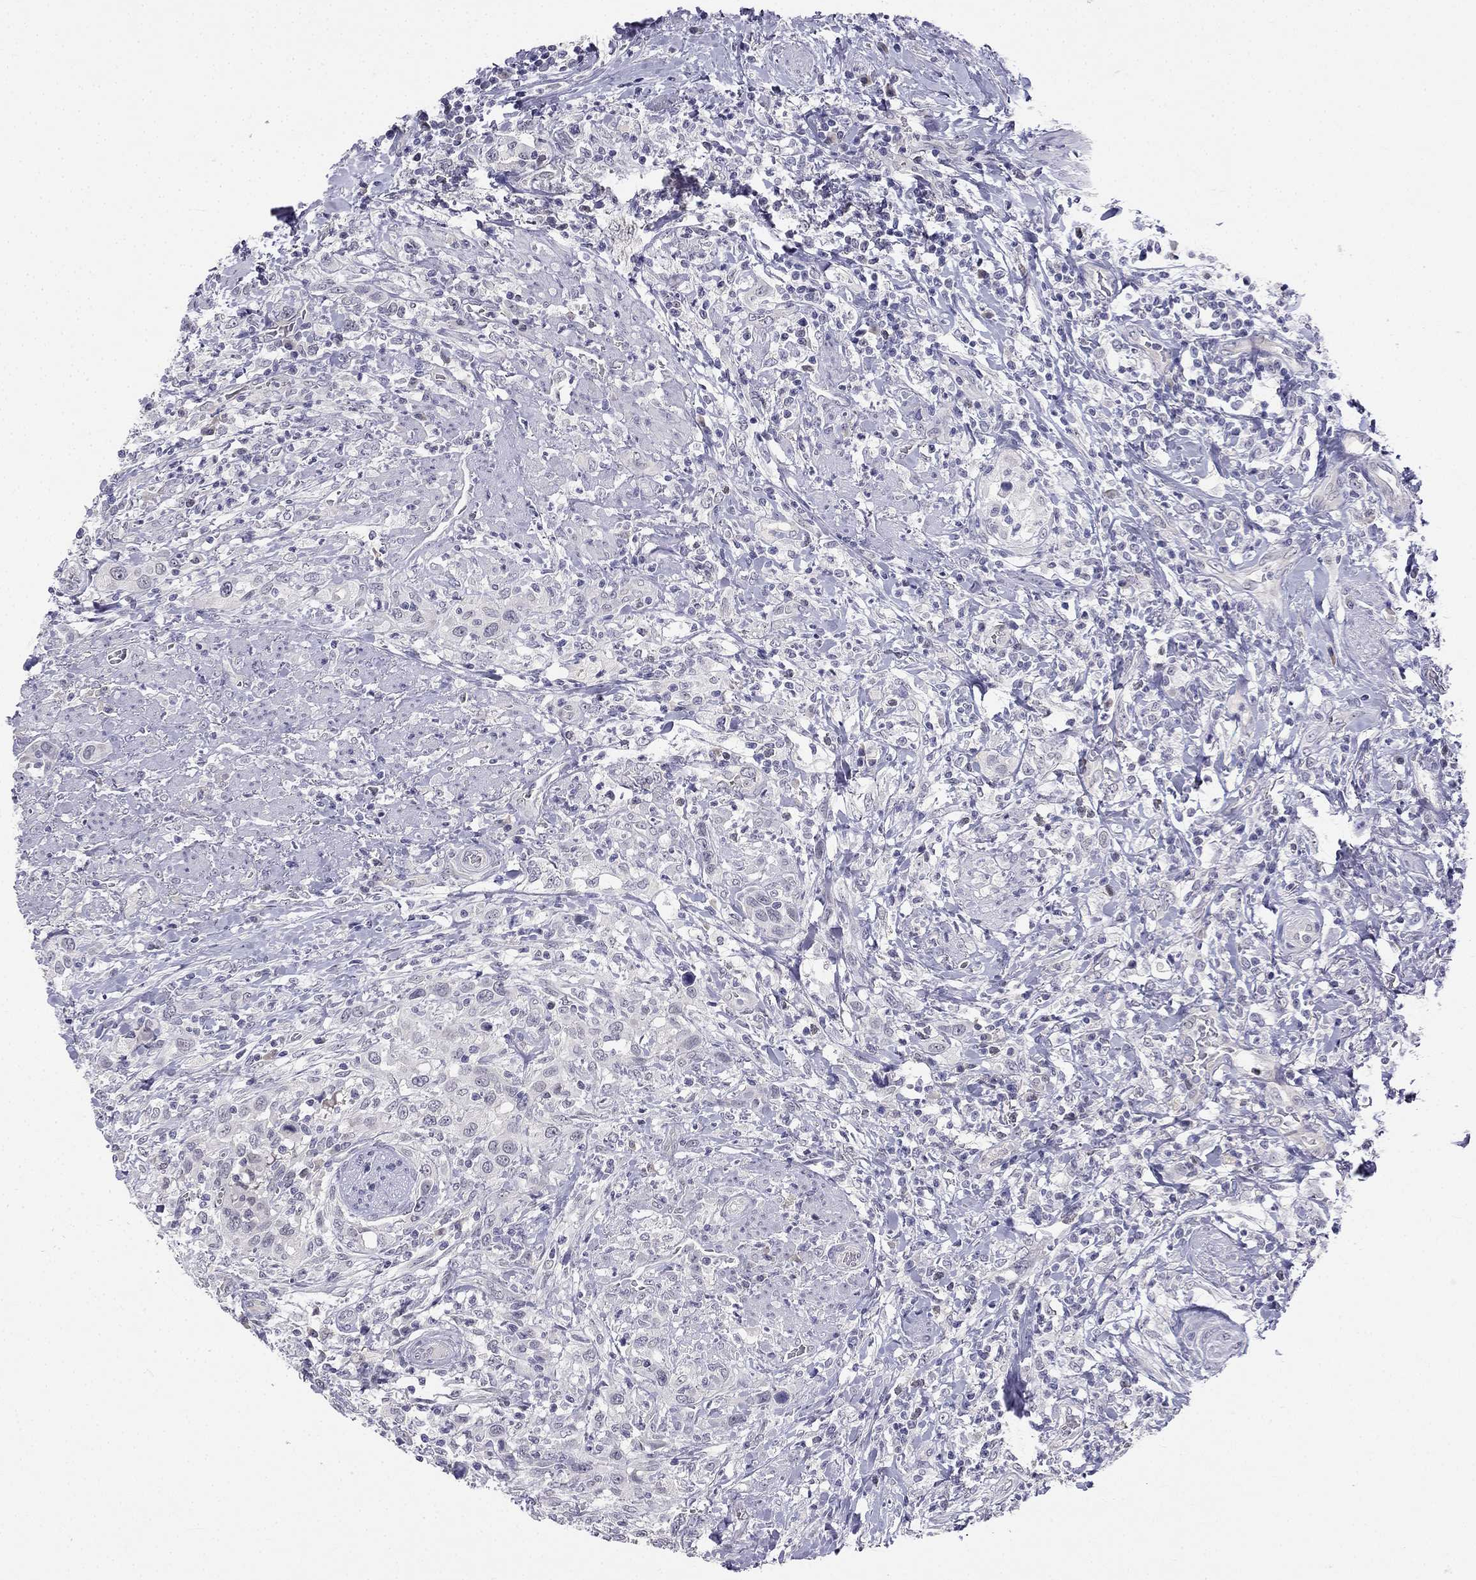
{"staining": {"intensity": "negative", "quantity": "none", "location": "none"}, "tissue": "urothelial cancer", "cell_type": "Tumor cells", "image_type": "cancer", "snomed": [{"axis": "morphology", "description": "Urothelial carcinoma, NOS"}, {"axis": "morphology", "description": "Urothelial carcinoma, High grade"}, {"axis": "topography", "description": "Urinary bladder"}], "caption": "Histopathology image shows no protein staining in tumor cells of high-grade urothelial carcinoma tissue.", "gene": "C16orf89", "patient": {"sex": "female", "age": 64}}